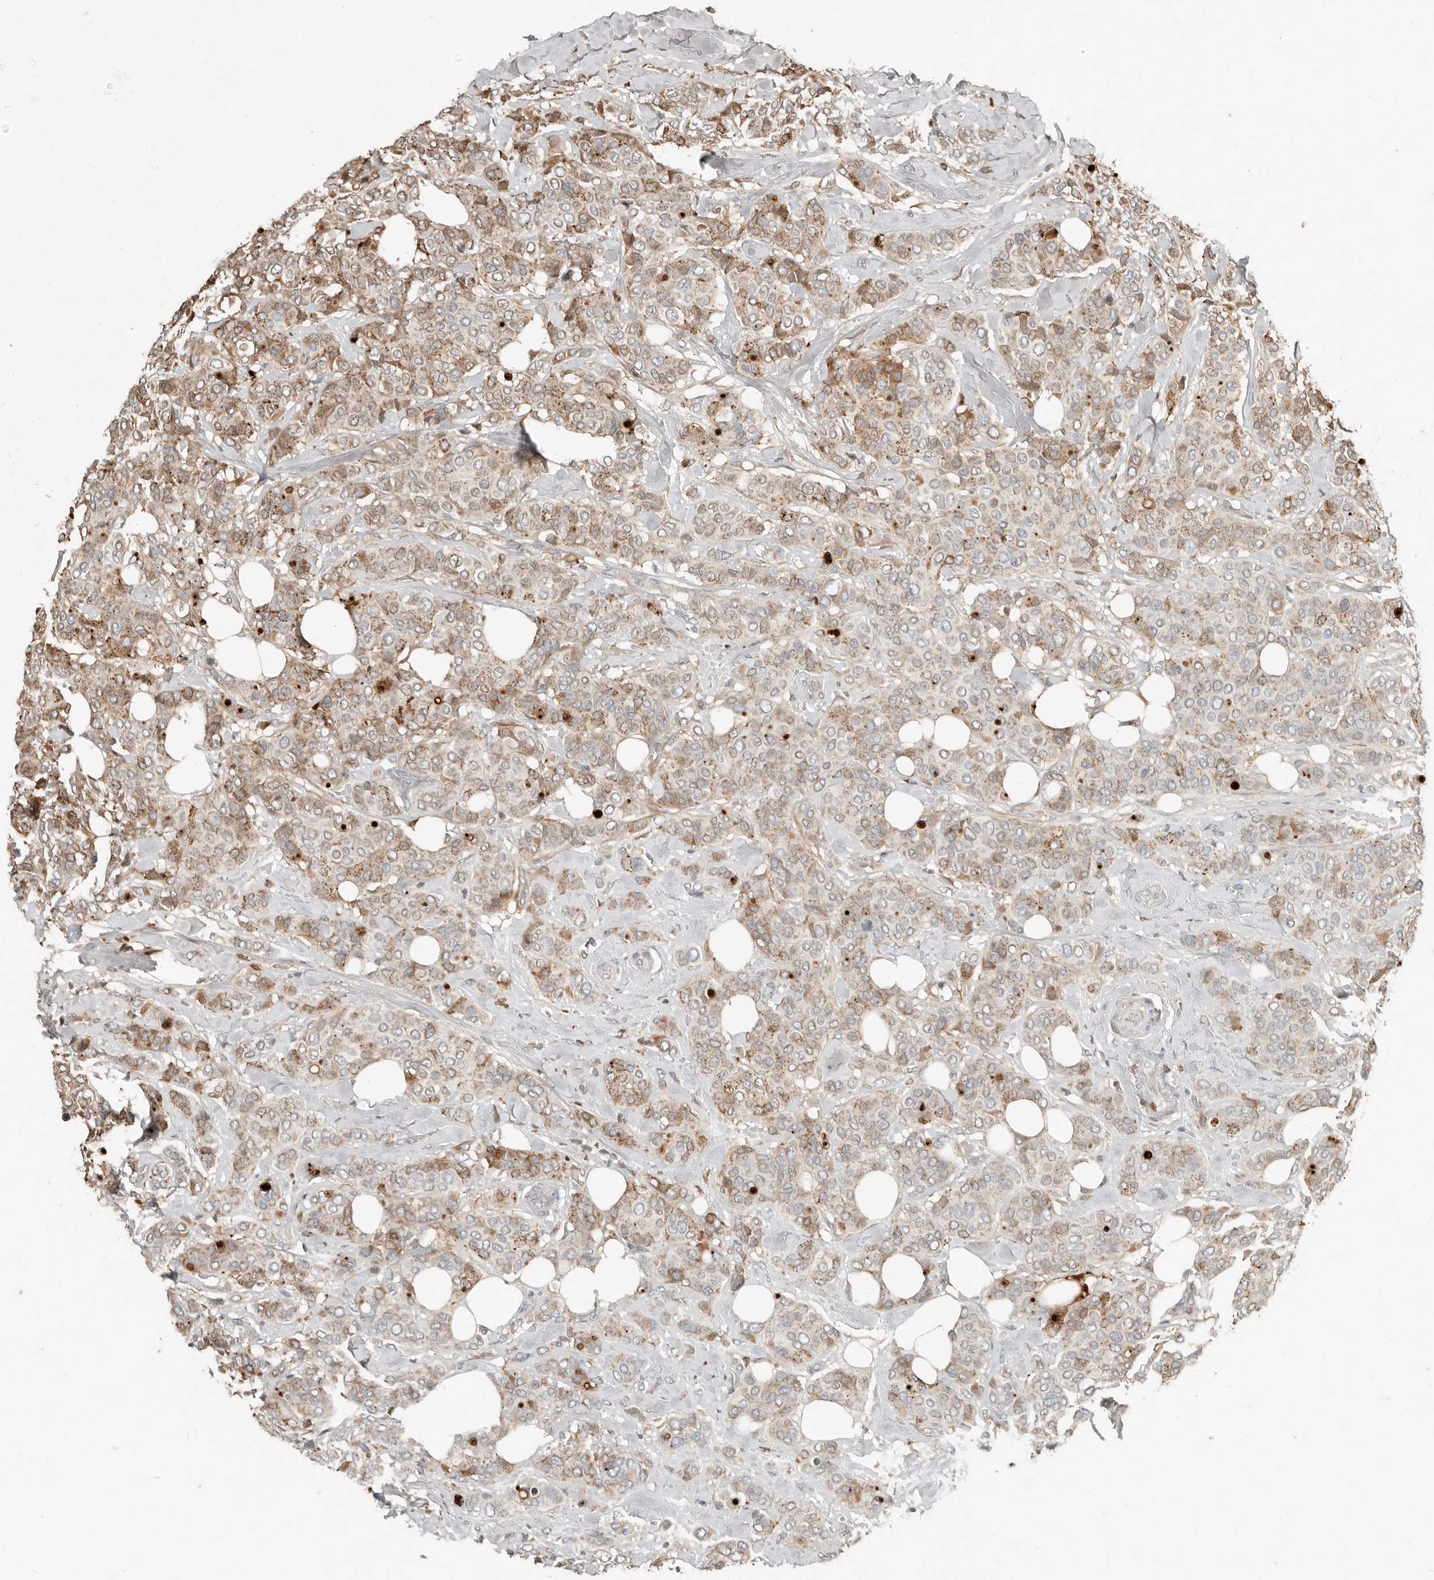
{"staining": {"intensity": "moderate", "quantity": "25%-75%", "location": "cytoplasmic/membranous"}, "tissue": "breast cancer", "cell_type": "Tumor cells", "image_type": "cancer", "snomed": [{"axis": "morphology", "description": "Lobular carcinoma"}, {"axis": "topography", "description": "Breast"}], "caption": "Immunohistochemical staining of breast lobular carcinoma displays medium levels of moderate cytoplasmic/membranous staining in about 25%-75% of tumor cells. (Stains: DAB in brown, nuclei in blue, Microscopy: brightfield microscopy at high magnification).", "gene": "KLHL38", "patient": {"sex": "female", "age": 51}}